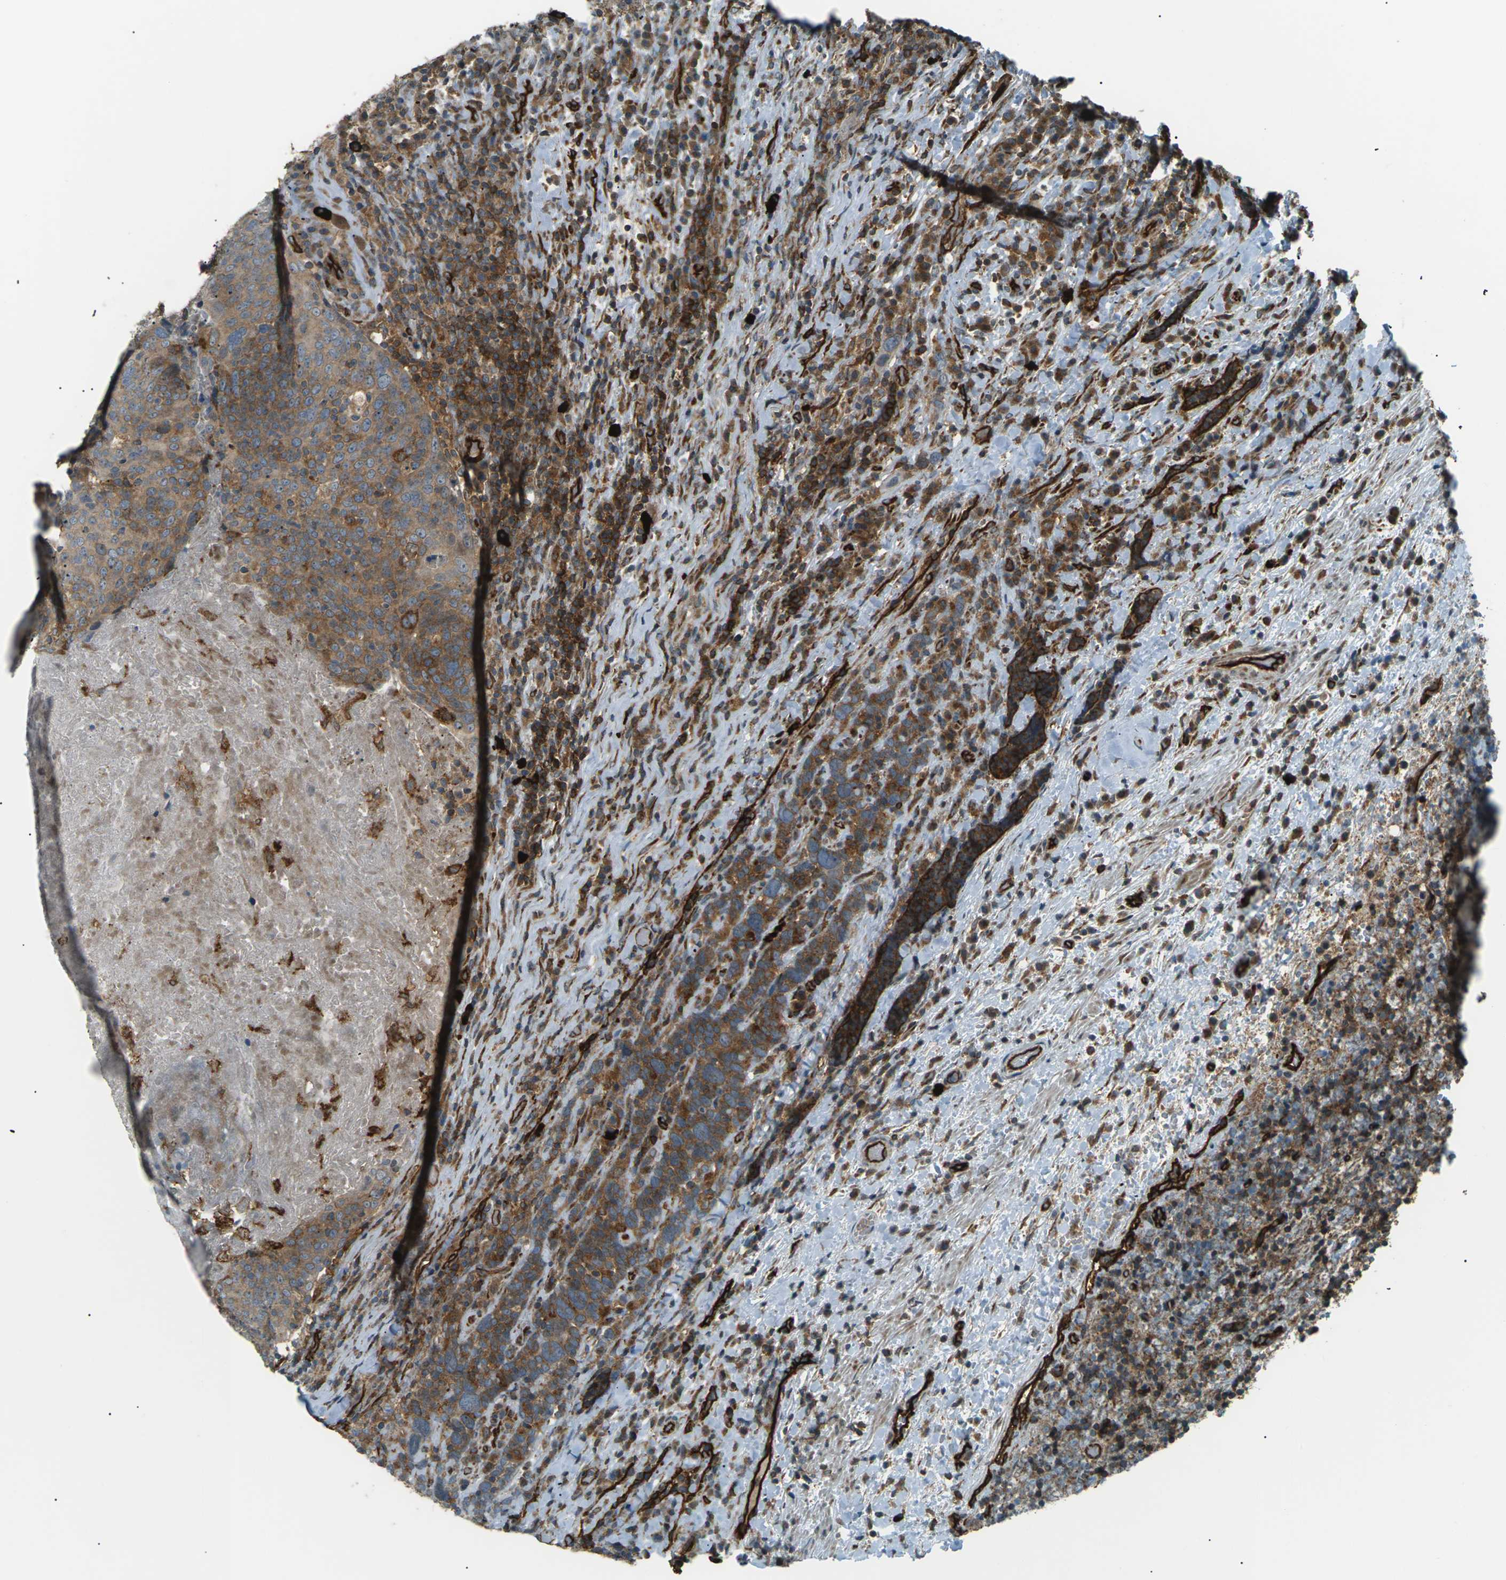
{"staining": {"intensity": "moderate", "quantity": ">75%", "location": "cytoplasmic/membranous"}, "tissue": "head and neck cancer", "cell_type": "Tumor cells", "image_type": "cancer", "snomed": [{"axis": "morphology", "description": "Squamous cell carcinoma, NOS"}, {"axis": "morphology", "description": "Squamous cell carcinoma, metastatic, NOS"}, {"axis": "topography", "description": "Lymph node"}, {"axis": "topography", "description": "Head-Neck"}], "caption": "Moderate cytoplasmic/membranous positivity for a protein is appreciated in approximately >75% of tumor cells of squamous cell carcinoma (head and neck) using immunohistochemistry.", "gene": "S1PR1", "patient": {"sex": "male", "age": 62}}